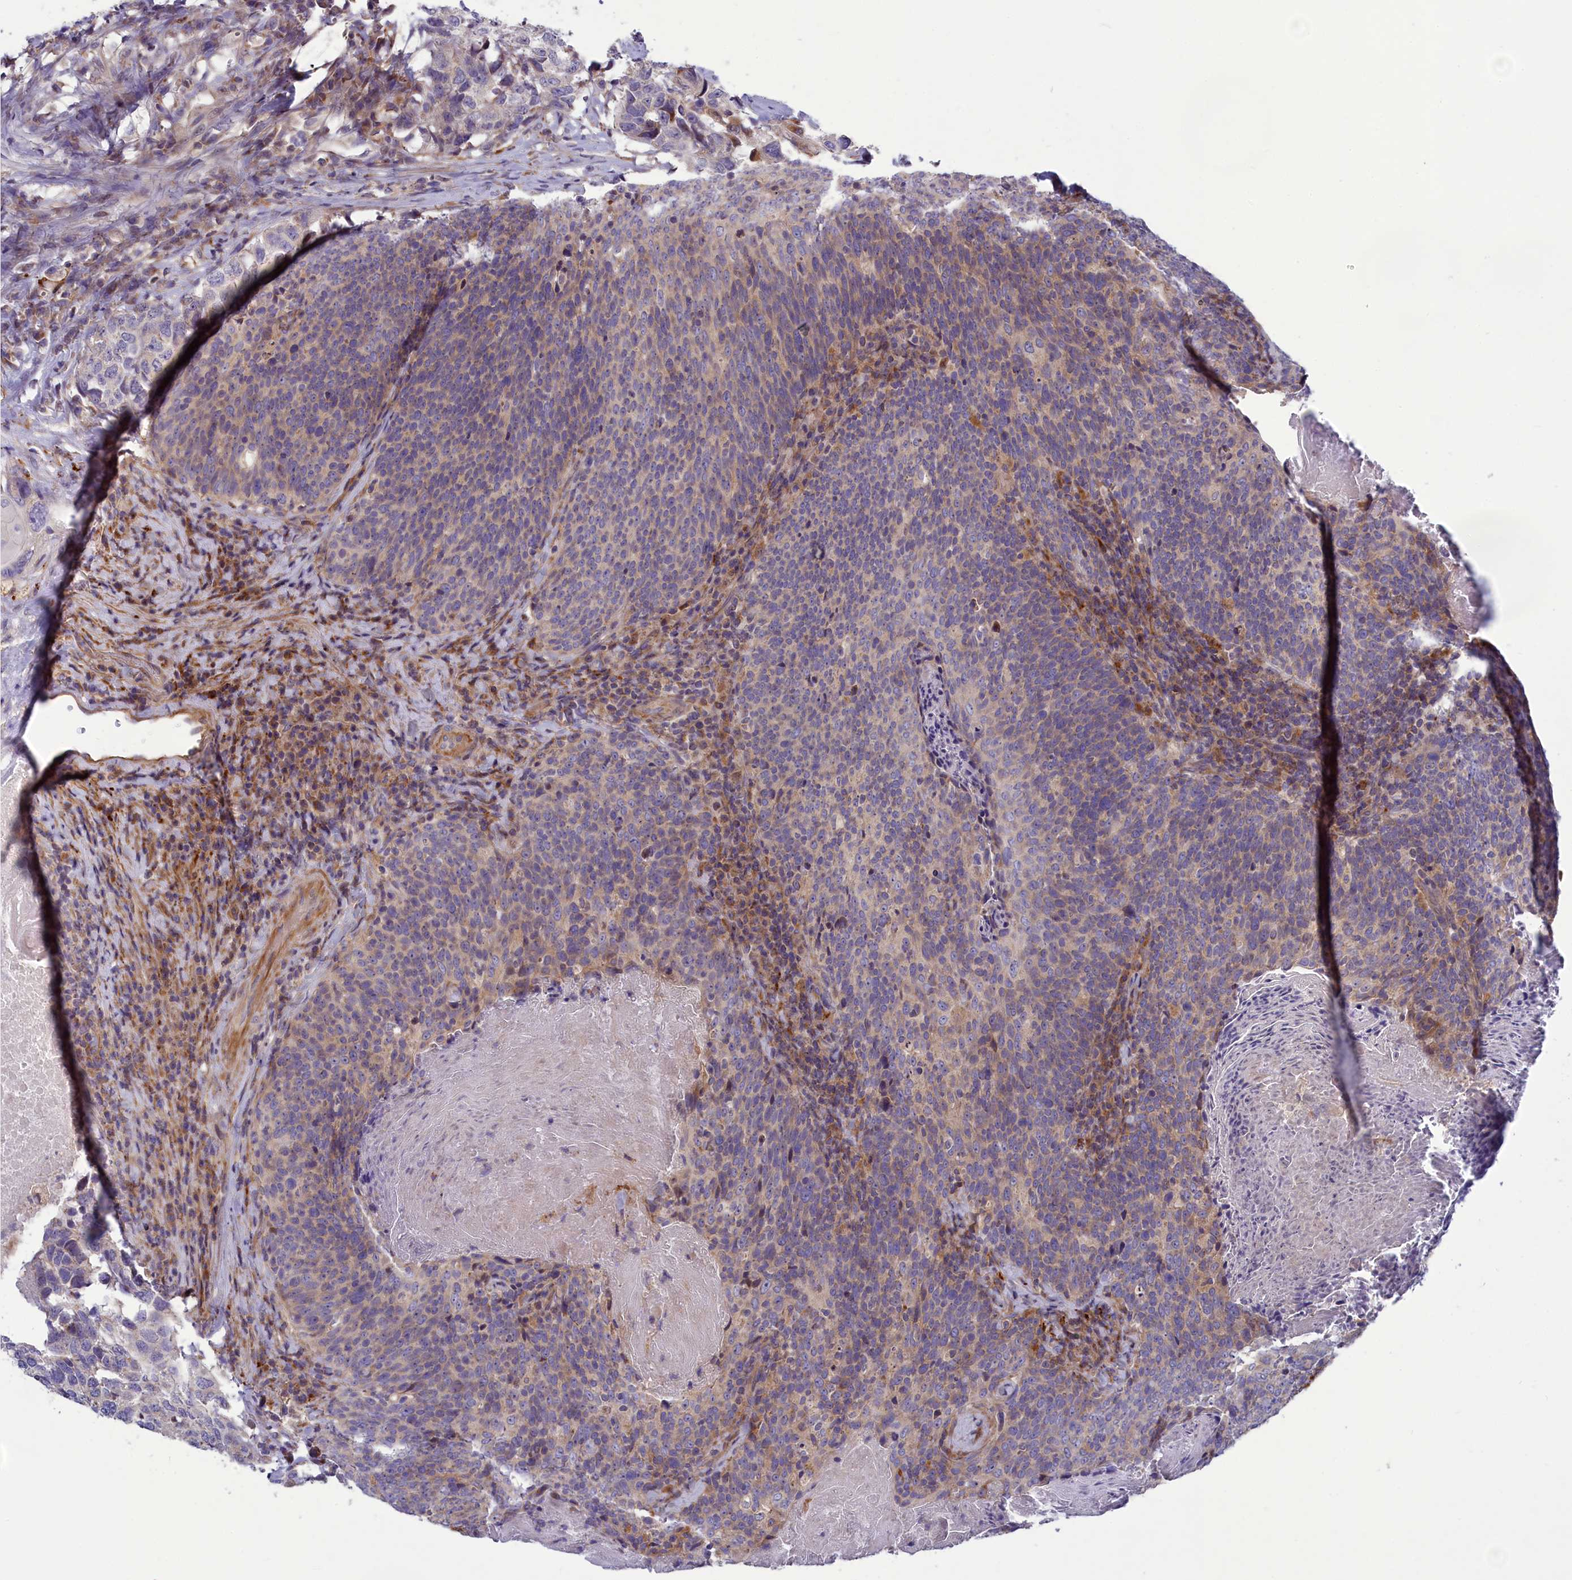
{"staining": {"intensity": "weak", "quantity": "<25%", "location": "cytoplasmic/membranous"}, "tissue": "head and neck cancer", "cell_type": "Tumor cells", "image_type": "cancer", "snomed": [{"axis": "morphology", "description": "Squamous cell carcinoma, NOS"}, {"axis": "morphology", "description": "Squamous cell carcinoma, metastatic, NOS"}, {"axis": "topography", "description": "Lymph node"}, {"axis": "topography", "description": "Head-Neck"}], "caption": "Immunohistochemistry (IHC) of head and neck metastatic squamous cell carcinoma displays no expression in tumor cells. (Immunohistochemistry, brightfield microscopy, high magnification).", "gene": "BLTP2", "patient": {"sex": "male", "age": 62}}